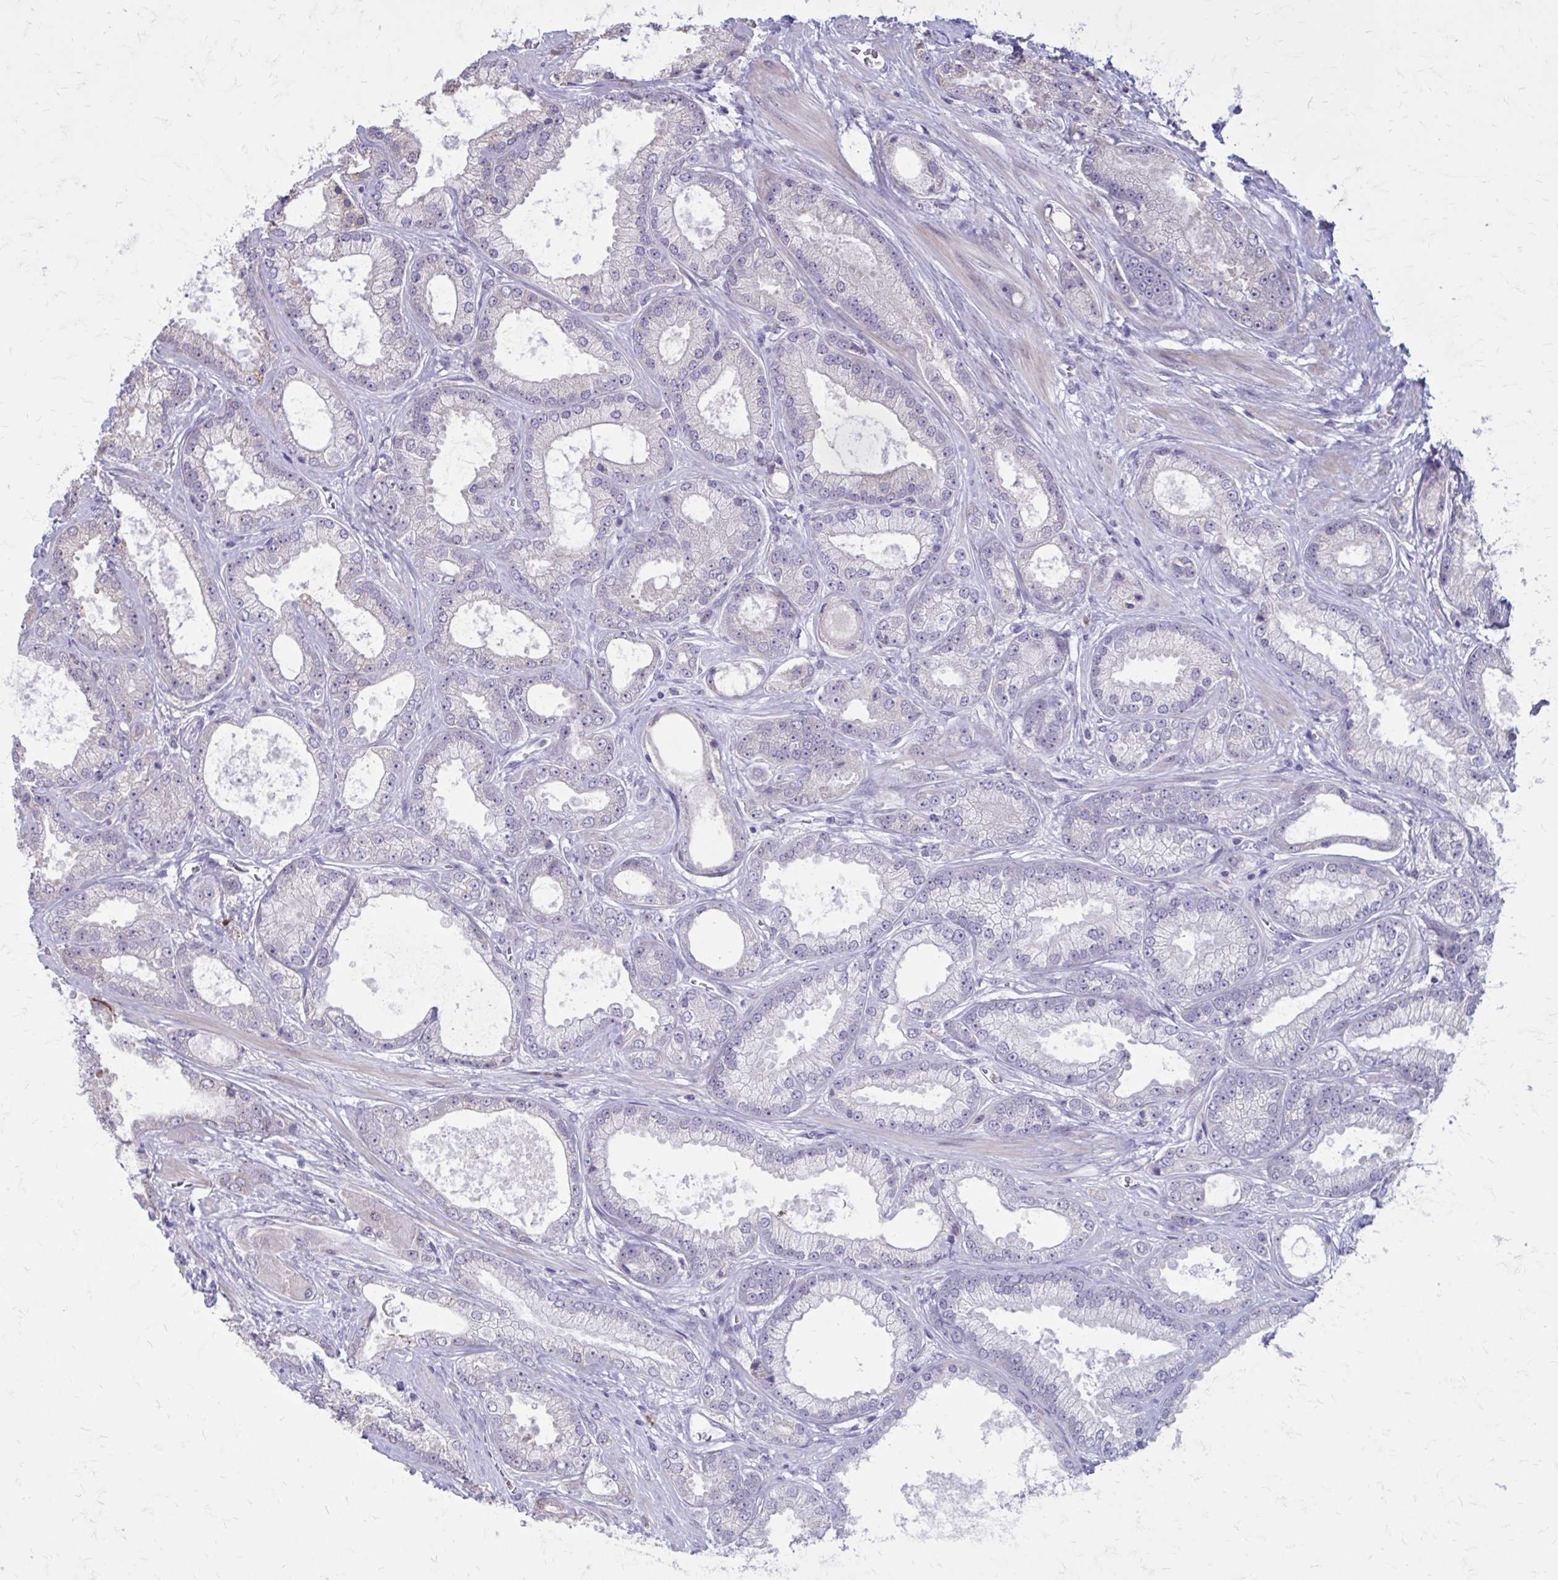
{"staining": {"intensity": "negative", "quantity": "none", "location": "none"}, "tissue": "prostate cancer", "cell_type": "Tumor cells", "image_type": "cancer", "snomed": [{"axis": "morphology", "description": "Adenocarcinoma, High grade"}, {"axis": "topography", "description": "Prostate"}], "caption": "Immunohistochemical staining of prostate cancer demonstrates no significant staining in tumor cells.", "gene": "PROSER1", "patient": {"sex": "male", "age": 67}}